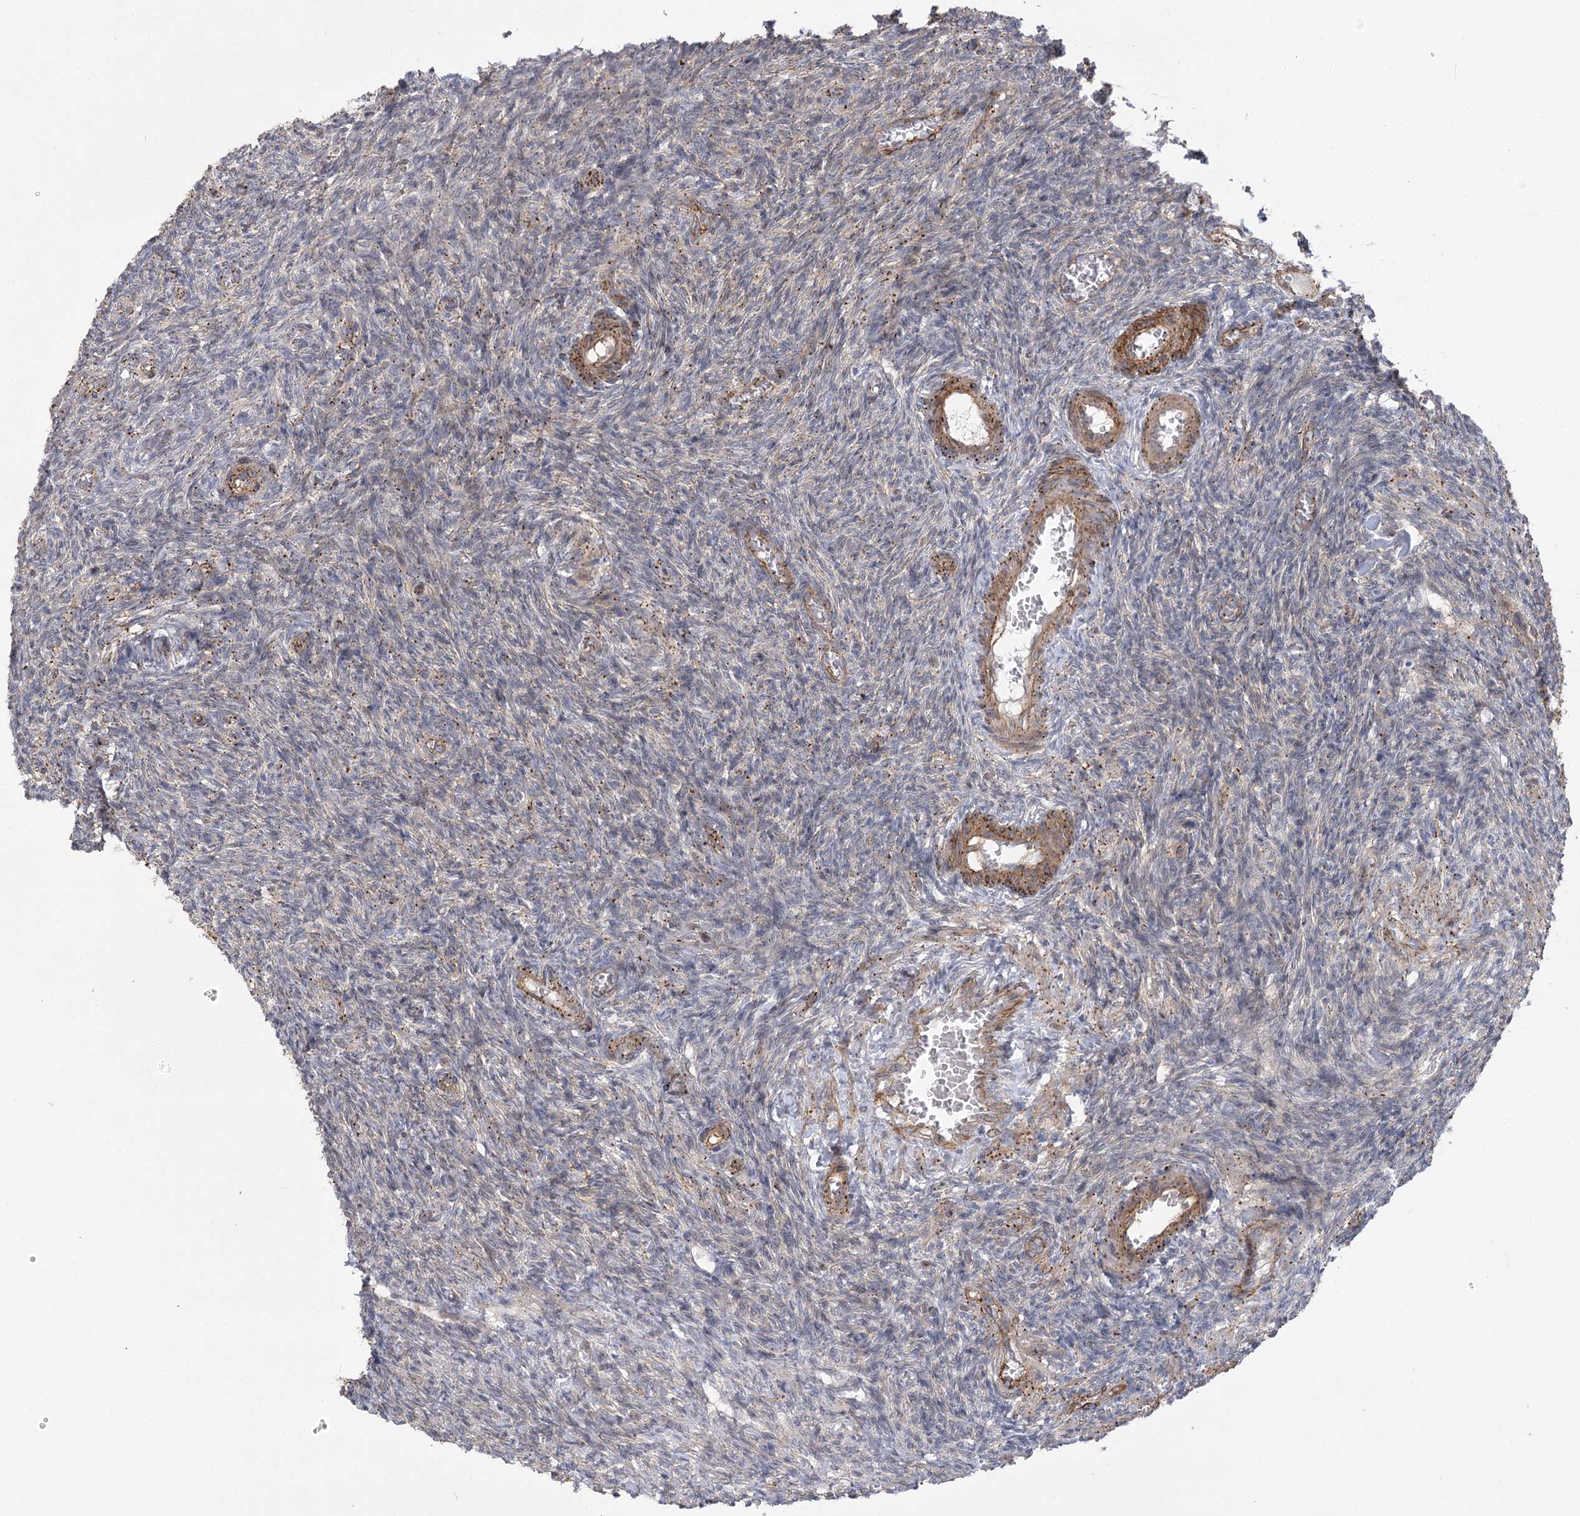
{"staining": {"intensity": "weak", "quantity": "25%-75%", "location": "cytoplasmic/membranous"}, "tissue": "ovary", "cell_type": "Ovarian stroma cells", "image_type": "normal", "snomed": [{"axis": "morphology", "description": "Normal tissue, NOS"}, {"axis": "topography", "description": "Ovary"}], "caption": "IHC photomicrograph of normal ovary stained for a protein (brown), which displays low levels of weak cytoplasmic/membranous staining in approximately 25%-75% of ovarian stroma cells.", "gene": "AMTN", "patient": {"sex": "female", "age": 27}}